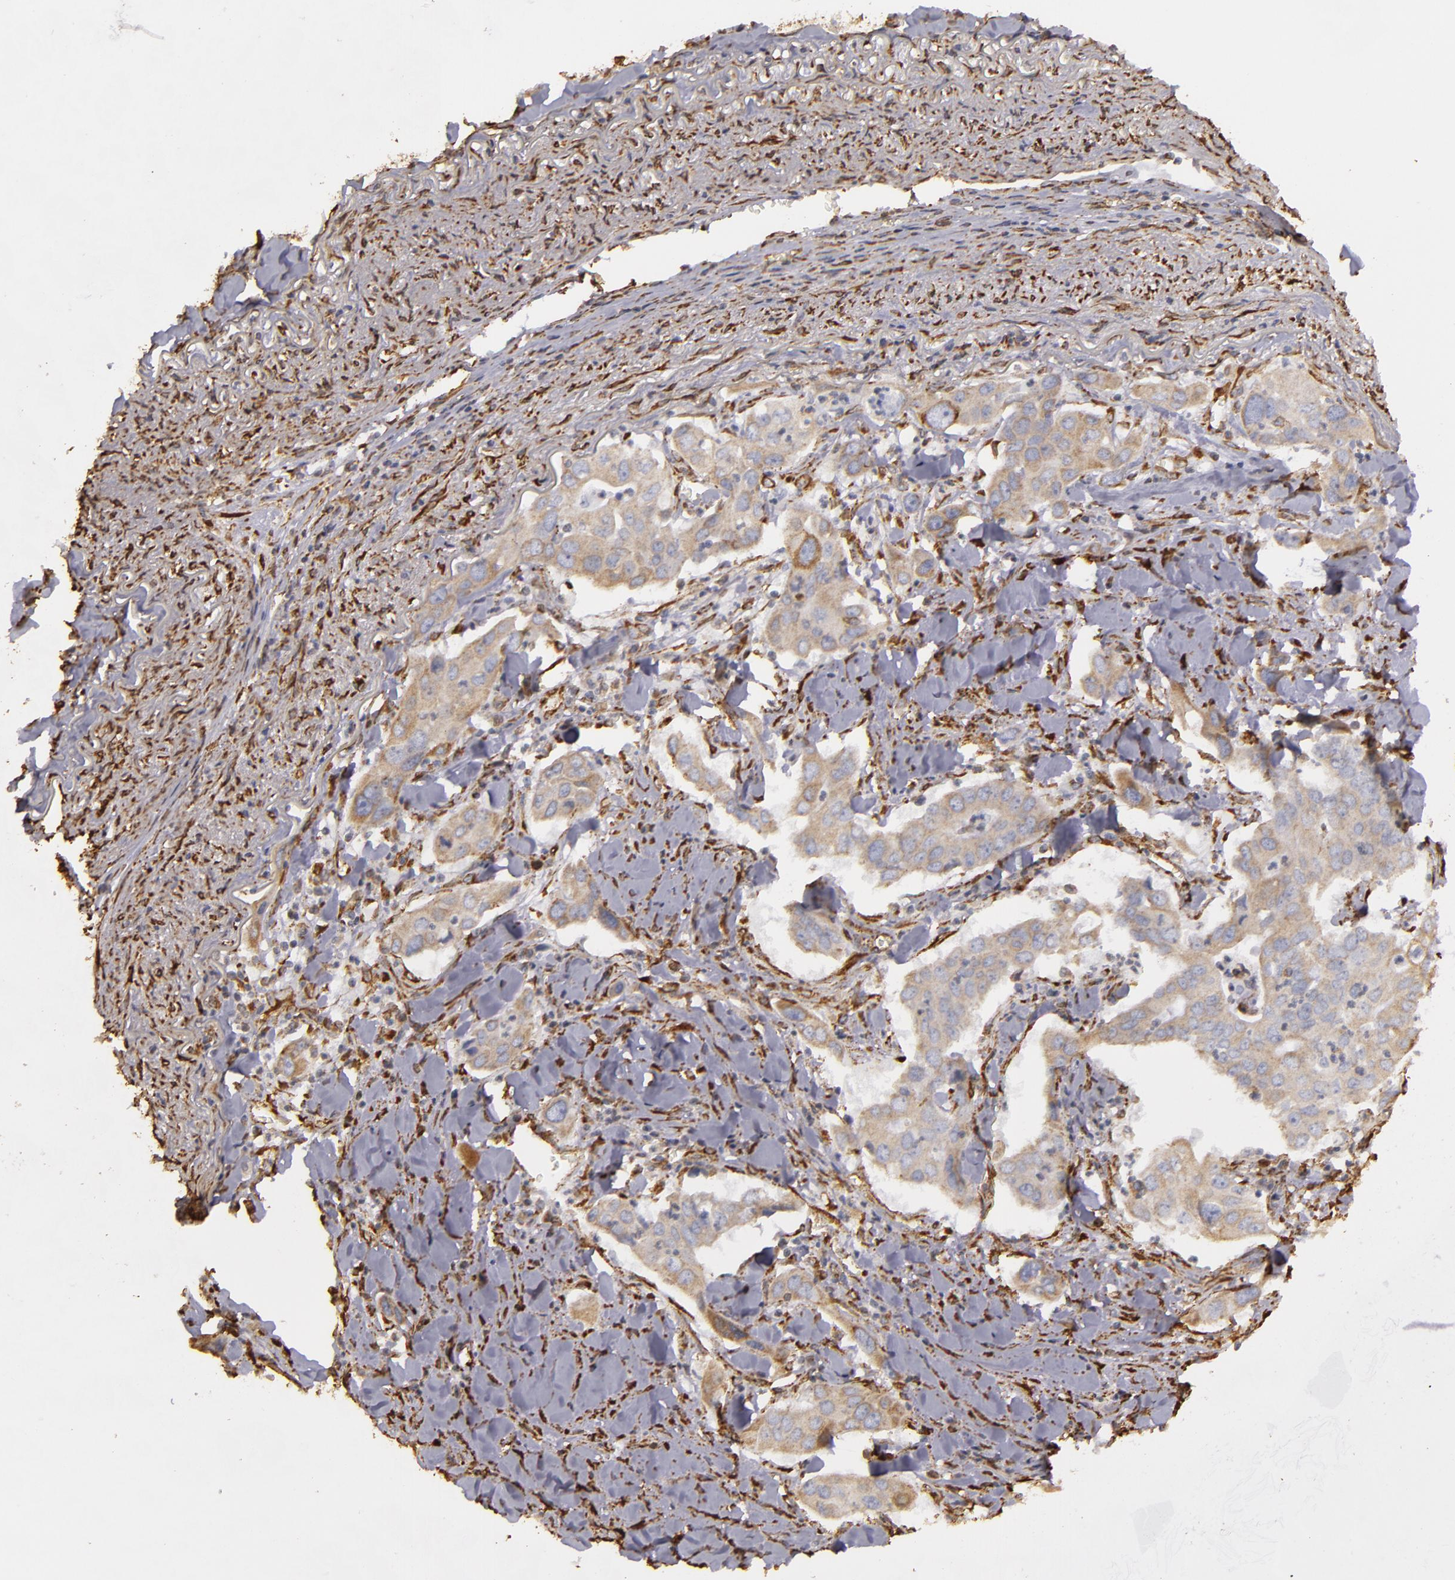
{"staining": {"intensity": "weak", "quantity": ">75%", "location": "cytoplasmic/membranous"}, "tissue": "lung cancer", "cell_type": "Tumor cells", "image_type": "cancer", "snomed": [{"axis": "morphology", "description": "Adenocarcinoma, NOS"}, {"axis": "topography", "description": "Lung"}], "caption": "Approximately >75% of tumor cells in human lung adenocarcinoma show weak cytoplasmic/membranous protein staining as visualized by brown immunohistochemical staining.", "gene": "CYB5R3", "patient": {"sex": "male", "age": 48}}